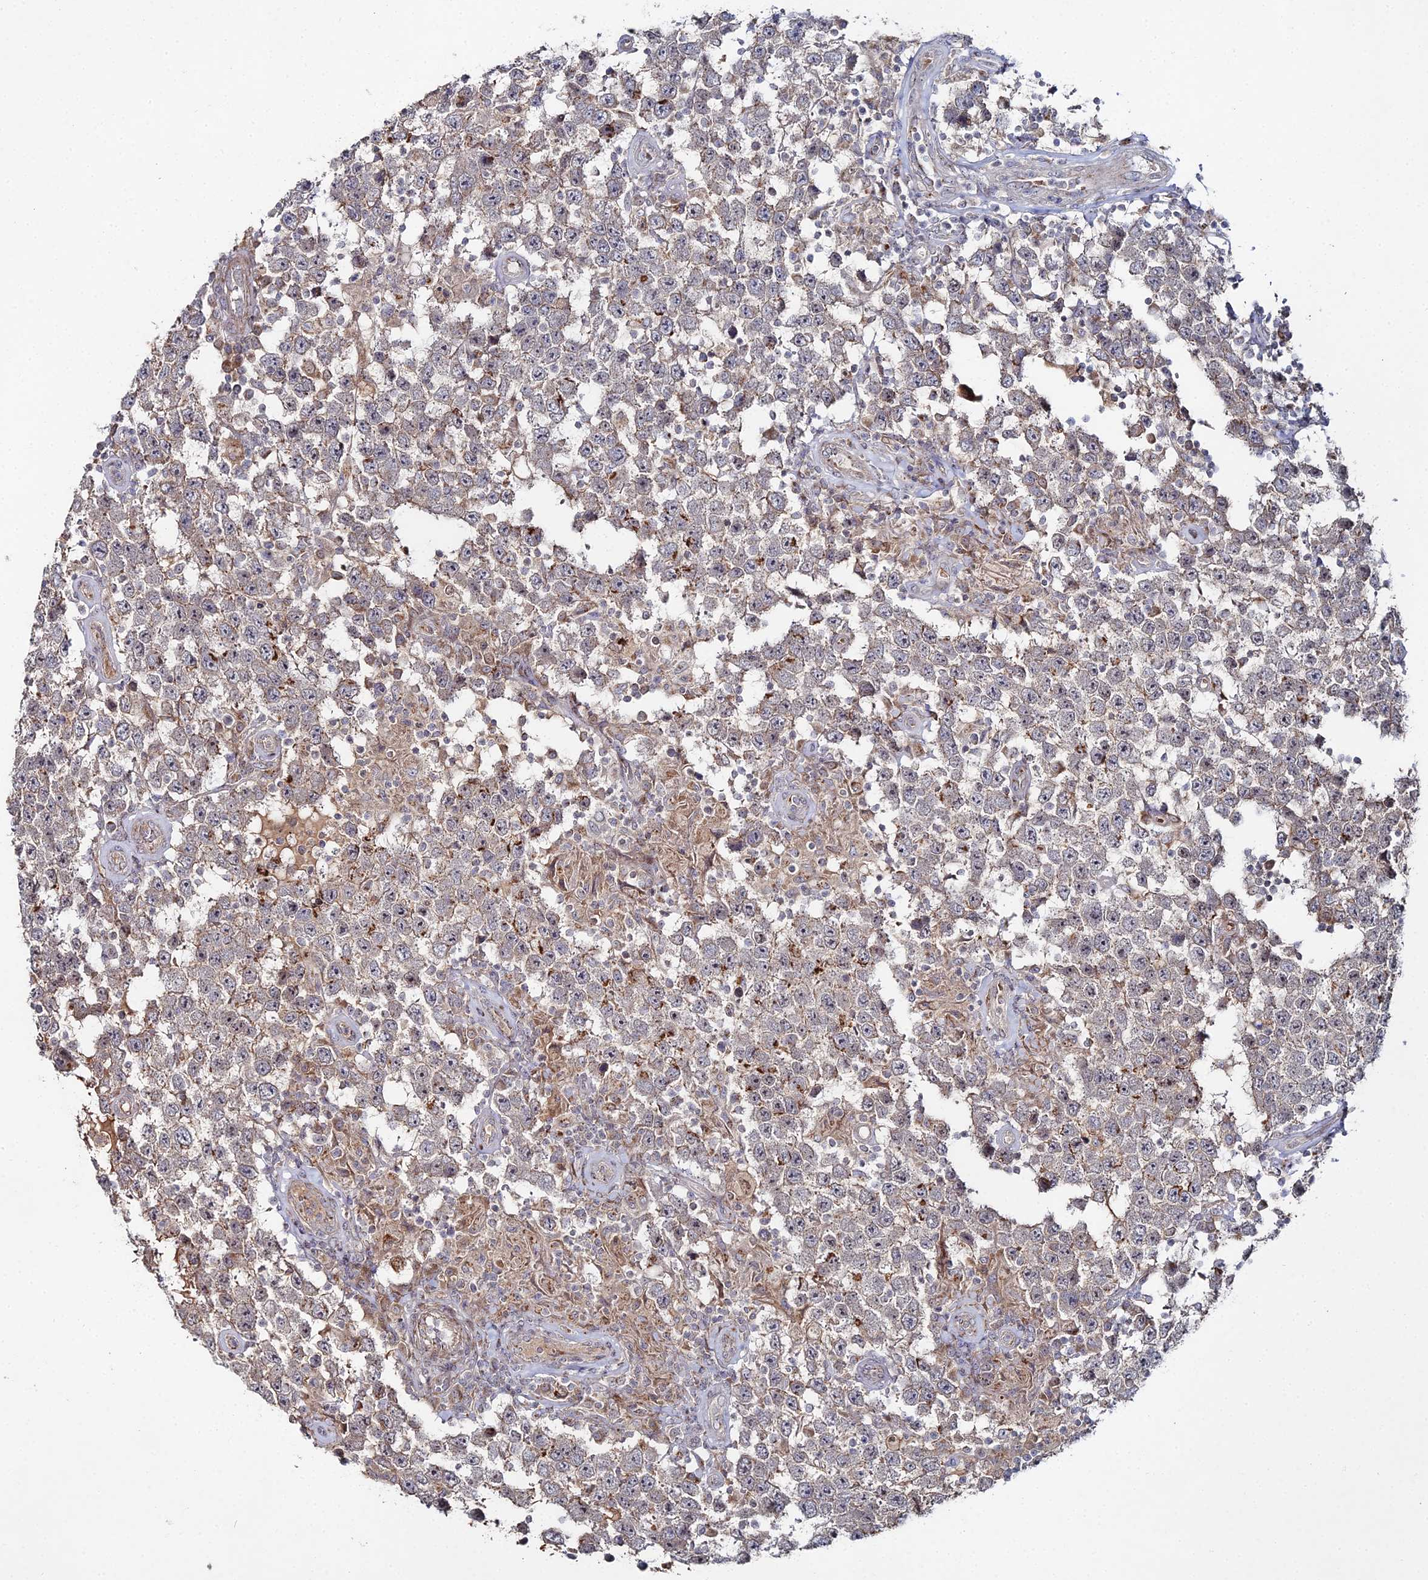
{"staining": {"intensity": "weak", "quantity": "<25%", "location": "cytoplasmic/membranous"}, "tissue": "testis cancer", "cell_type": "Tumor cells", "image_type": "cancer", "snomed": [{"axis": "morphology", "description": "Normal tissue, NOS"}, {"axis": "morphology", "description": "Urothelial carcinoma, High grade"}, {"axis": "morphology", "description": "Seminoma, NOS"}, {"axis": "morphology", "description": "Carcinoma, Embryonal, NOS"}, {"axis": "topography", "description": "Urinary bladder"}, {"axis": "topography", "description": "Testis"}], "caption": "Micrograph shows no protein staining in tumor cells of testis cancer (urothelial carcinoma (high-grade)) tissue.", "gene": "SGMS1", "patient": {"sex": "male", "age": 41}}